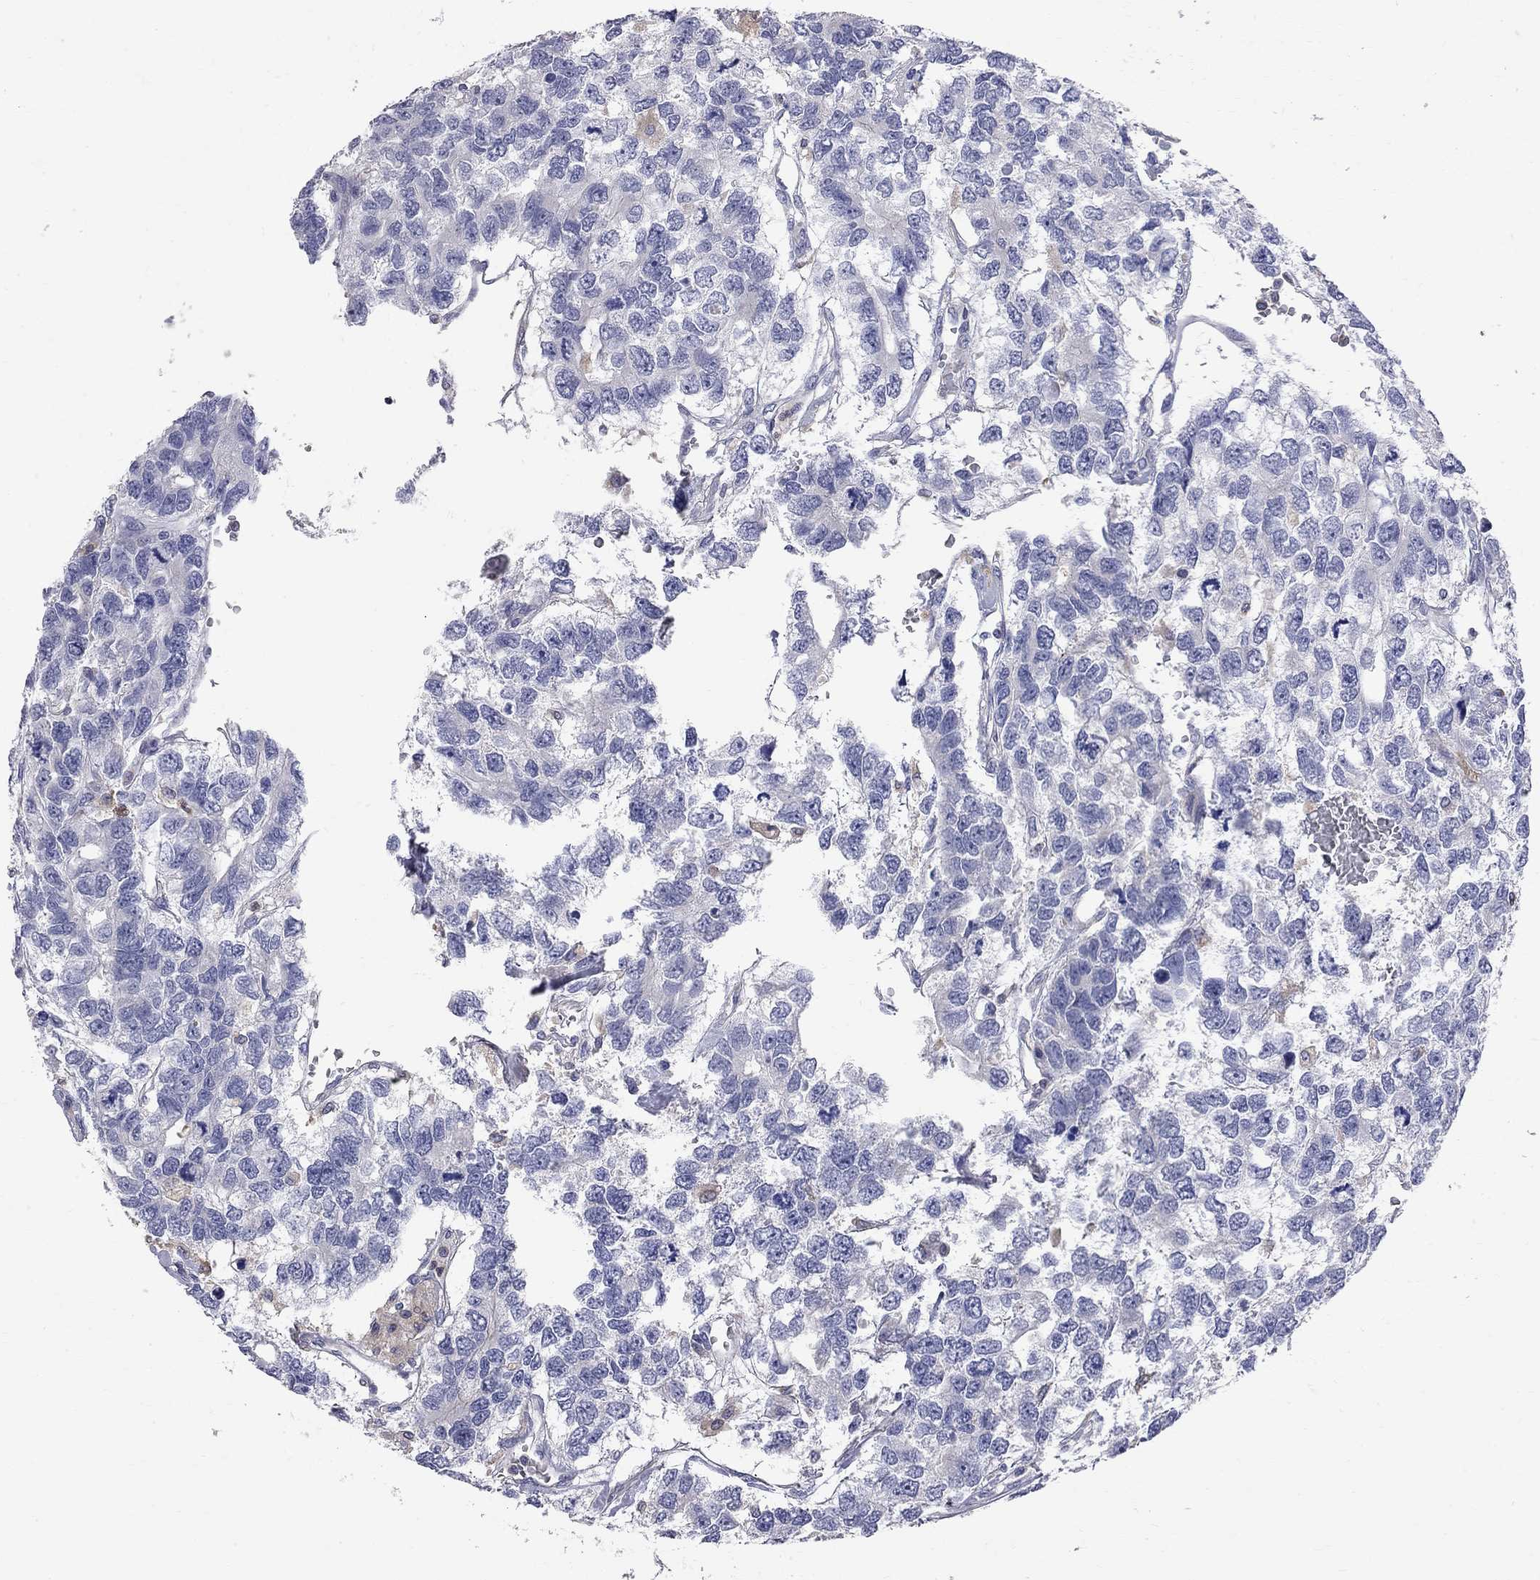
{"staining": {"intensity": "negative", "quantity": "none", "location": "none"}, "tissue": "testis cancer", "cell_type": "Tumor cells", "image_type": "cancer", "snomed": [{"axis": "morphology", "description": "Seminoma, NOS"}, {"axis": "topography", "description": "Testis"}], "caption": "IHC of seminoma (testis) reveals no expression in tumor cells.", "gene": "ACSL1", "patient": {"sex": "male", "age": 52}}